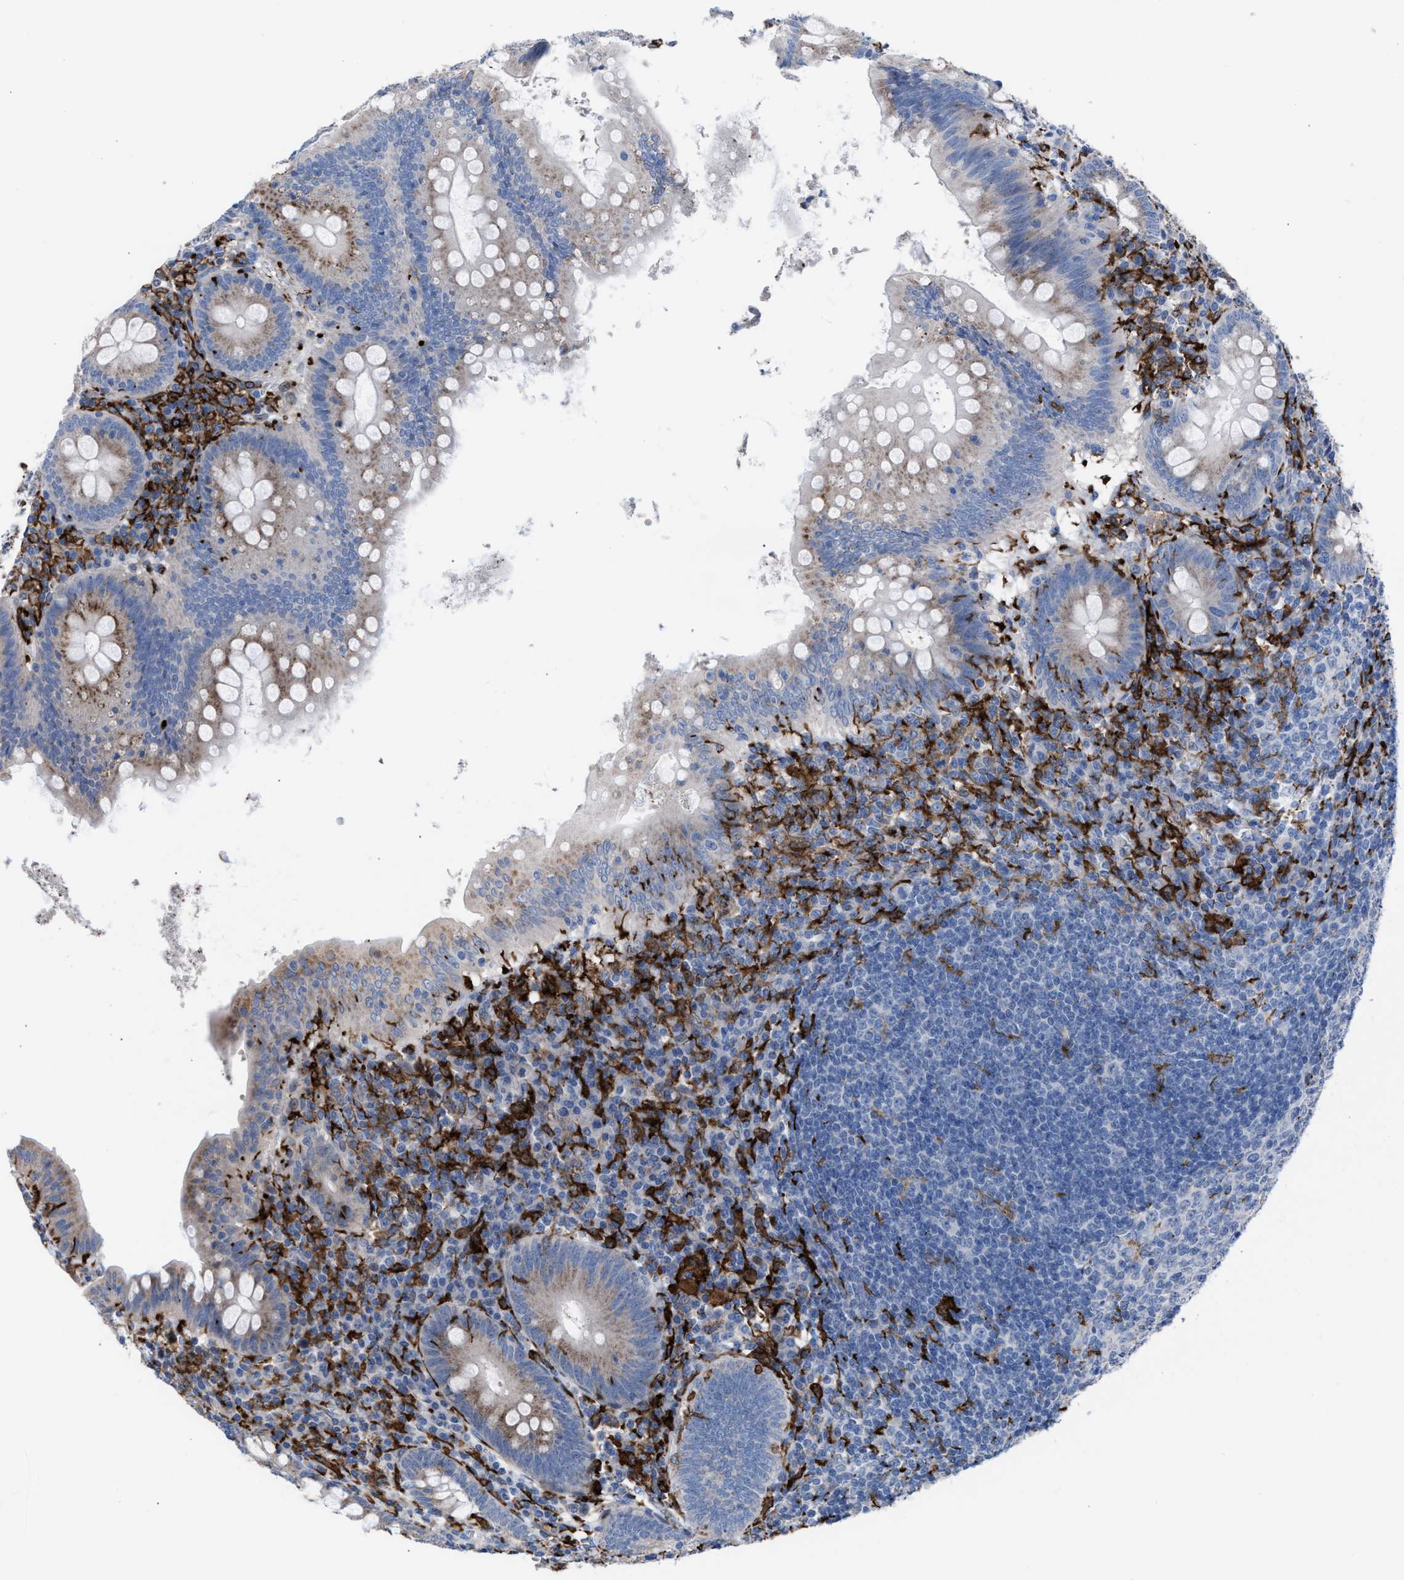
{"staining": {"intensity": "weak", "quantity": "<25%", "location": "cytoplasmic/membranous"}, "tissue": "appendix", "cell_type": "Glandular cells", "image_type": "normal", "snomed": [{"axis": "morphology", "description": "Normal tissue, NOS"}, {"axis": "topography", "description": "Appendix"}], "caption": "This is an immunohistochemistry micrograph of benign appendix. There is no staining in glandular cells.", "gene": "SLC47A1", "patient": {"sex": "male", "age": 56}}